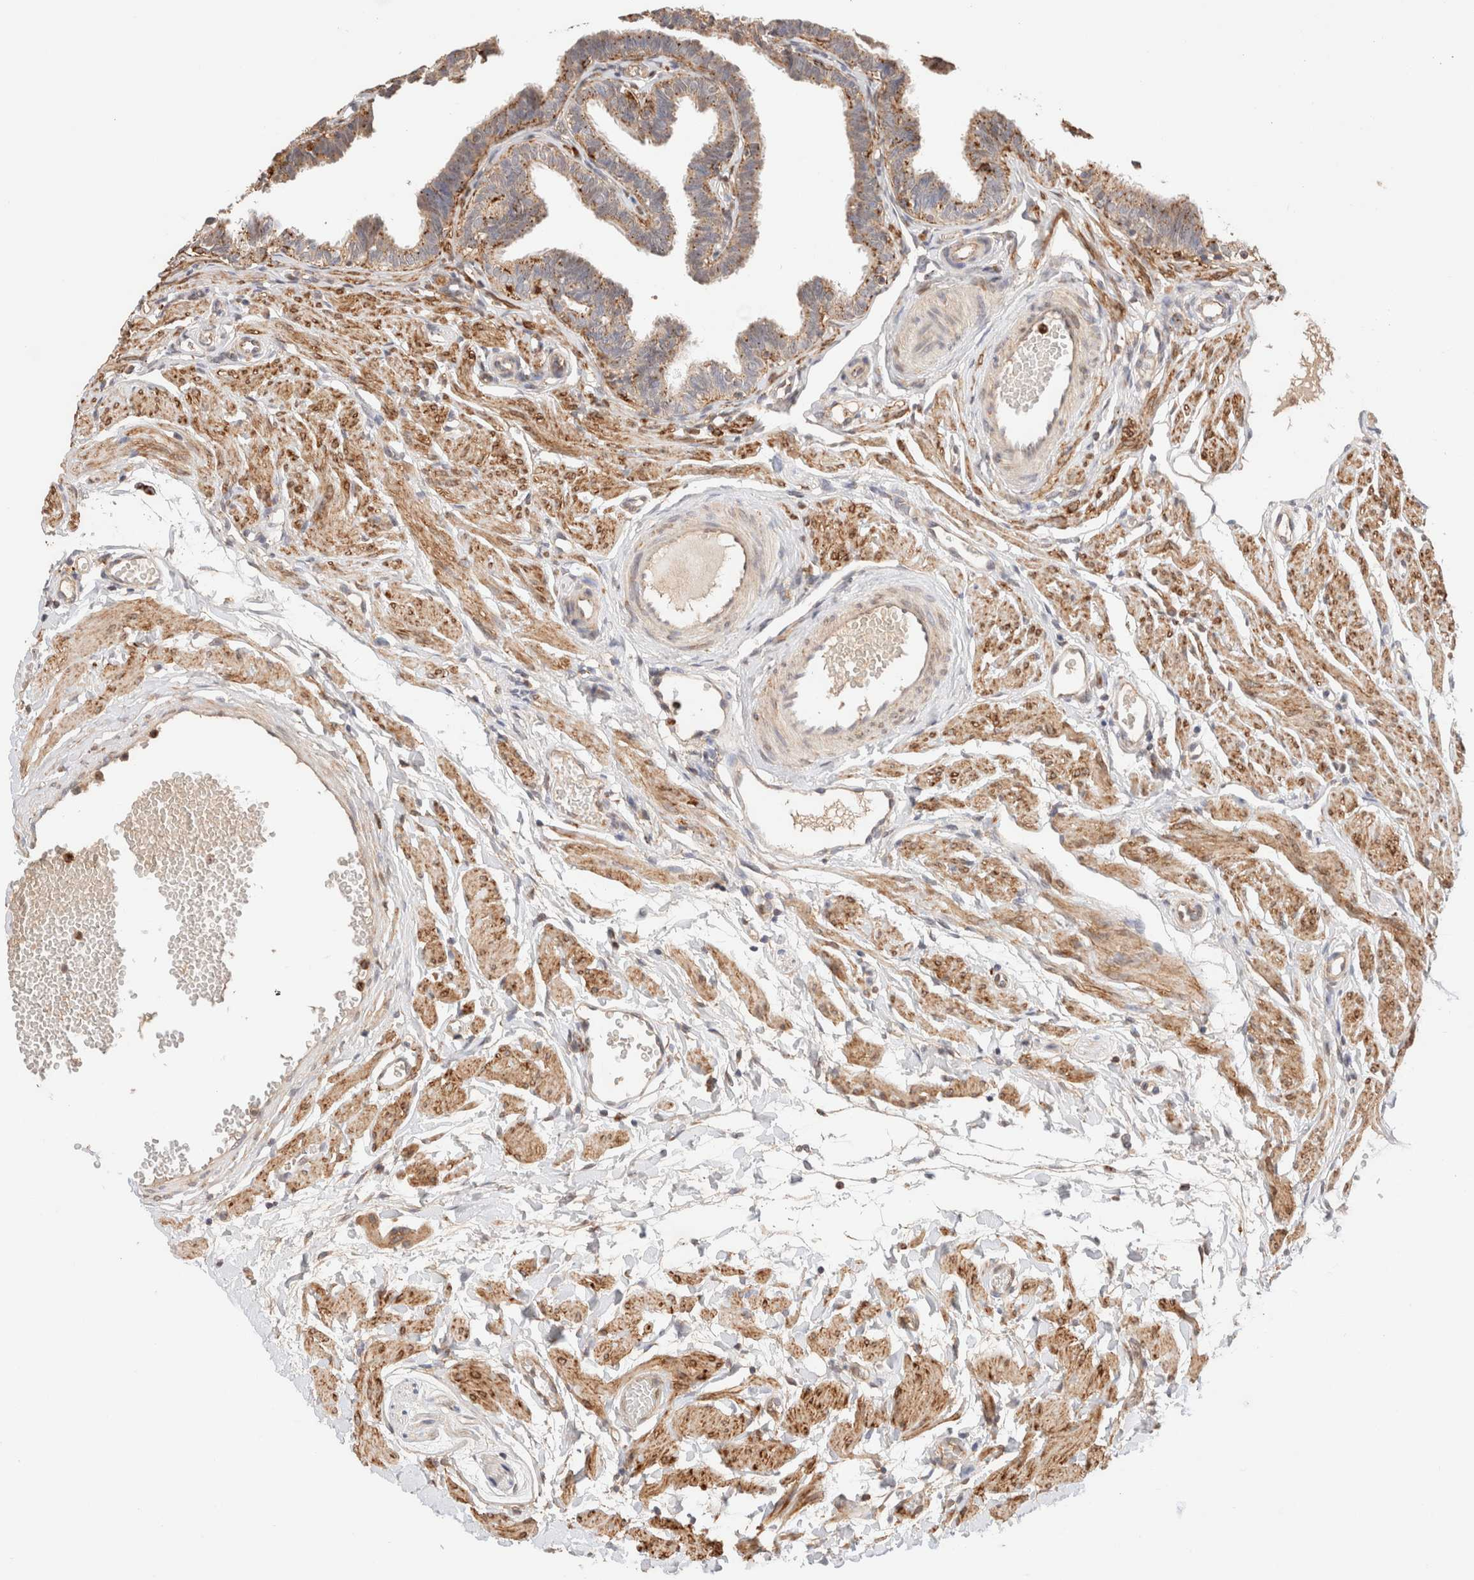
{"staining": {"intensity": "moderate", "quantity": ">75%", "location": "cytoplasmic/membranous"}, "tissue": "fallopian tube", "cell_type": "Glandular cells", "image_type": "normal", "snomed": [{"axis": "morphology", "description": "Normal tissue, NOS"}, {"axis": "topography", "description": "Fallopian tube"}, {"axis": "topography", "description": "Ovary"}], "caption": "Moderate cytoplasmic/membranous staining is appreciated in about >75% of glandular cells in unremarkable fallopian tube.", "gene": "RABEPK", "patient": {"sex": "female", "age": 23}}